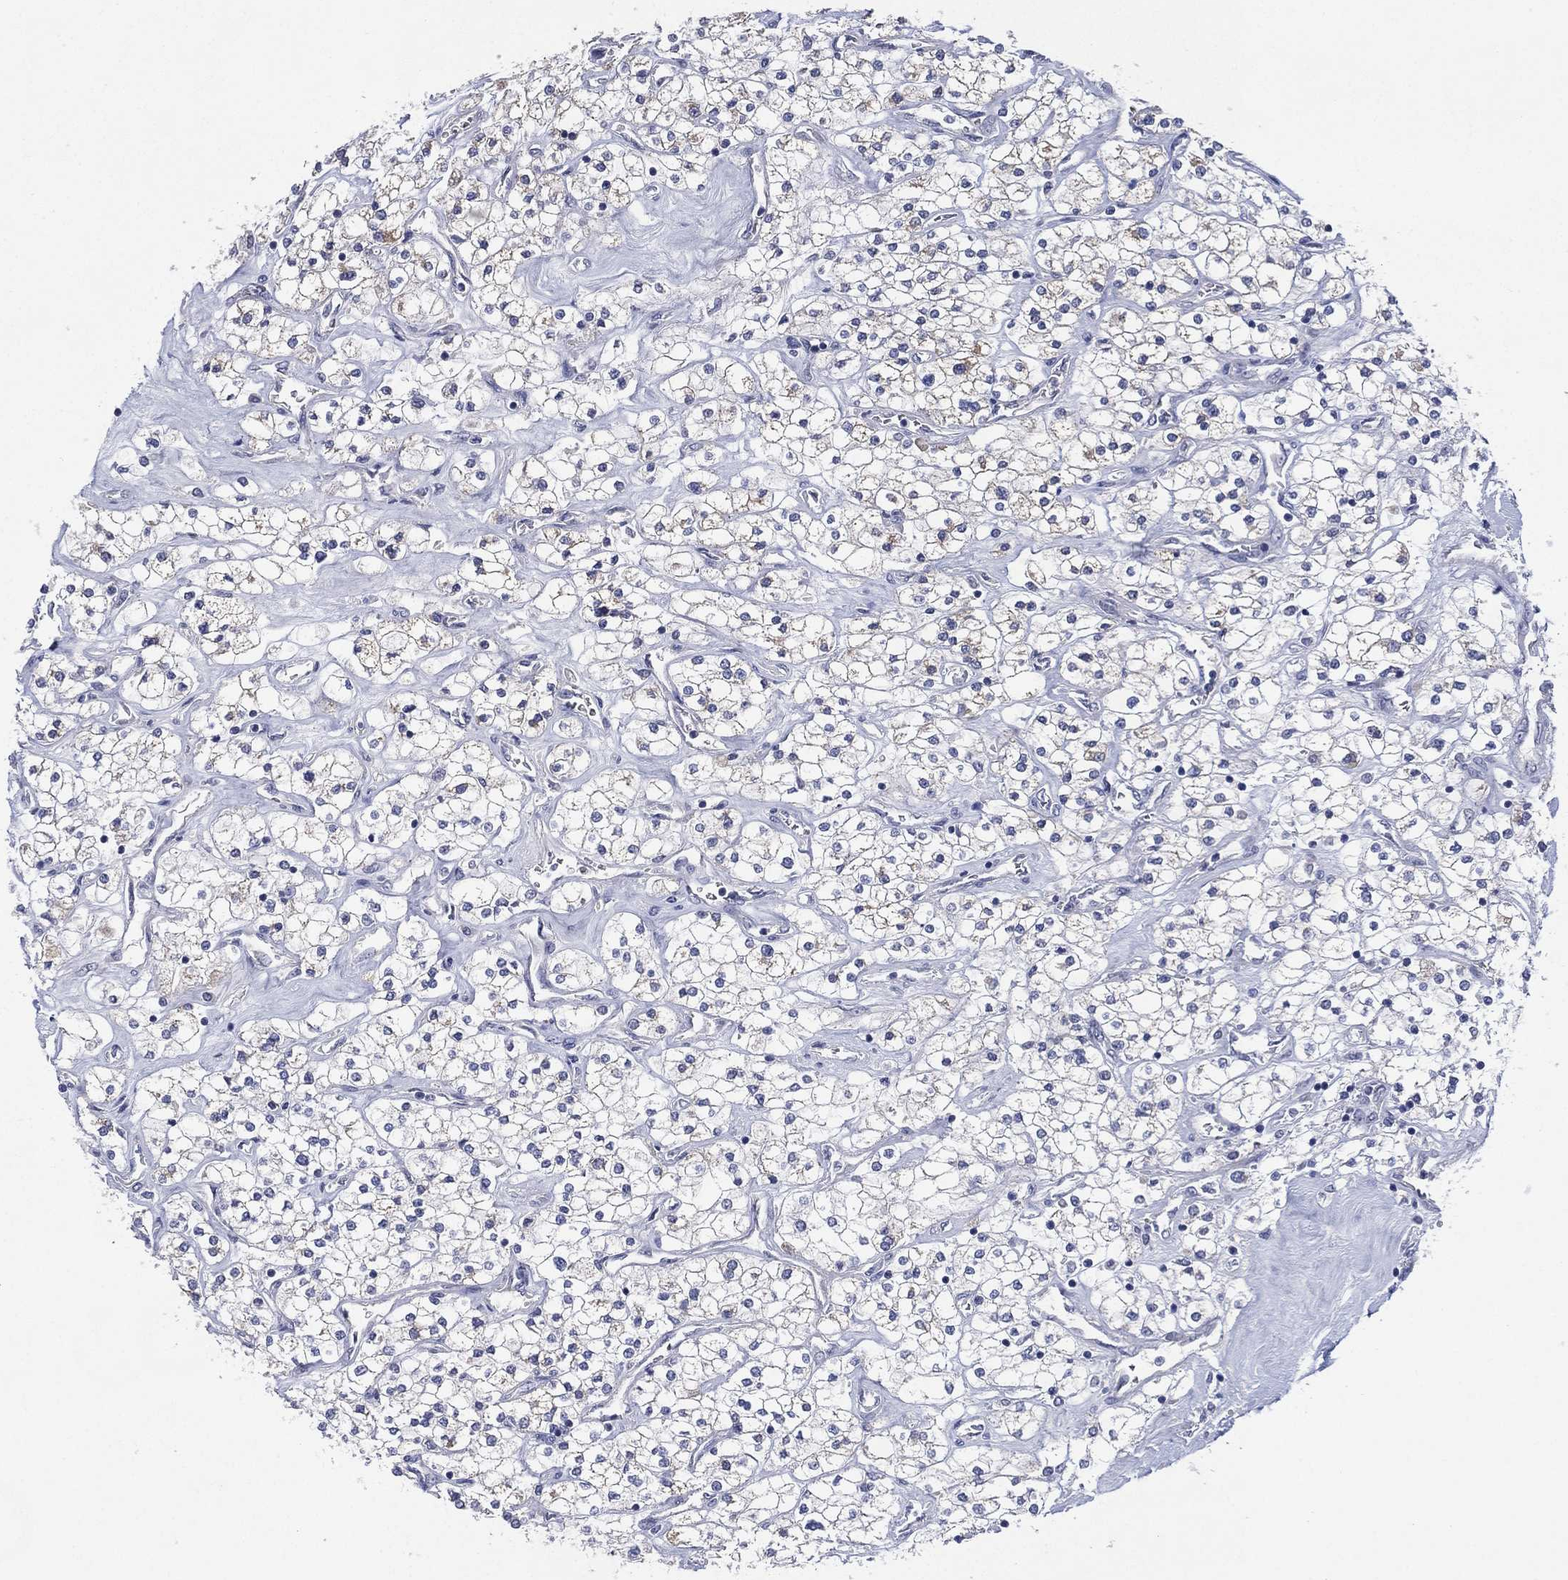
{"staining": {"intensity": "negative", "quantity": "none", "location": "none"}, "tissue": "renal cancer", "cell_type": "Tumor cells", "image_type": "cancer", "snomed": [{"axis": "morphology", "description": "Adenocarcinoma, NOS"}, {"axis": "topography", "description": "Kidney"}], "caption": "This is an immunohistochemistry (IHC) micrograph of renal cancer (adenocarcinoma). There is no expression in tumor cells.", "gene": "KRT35", "patient": {"sex": "male", "age": 80}}